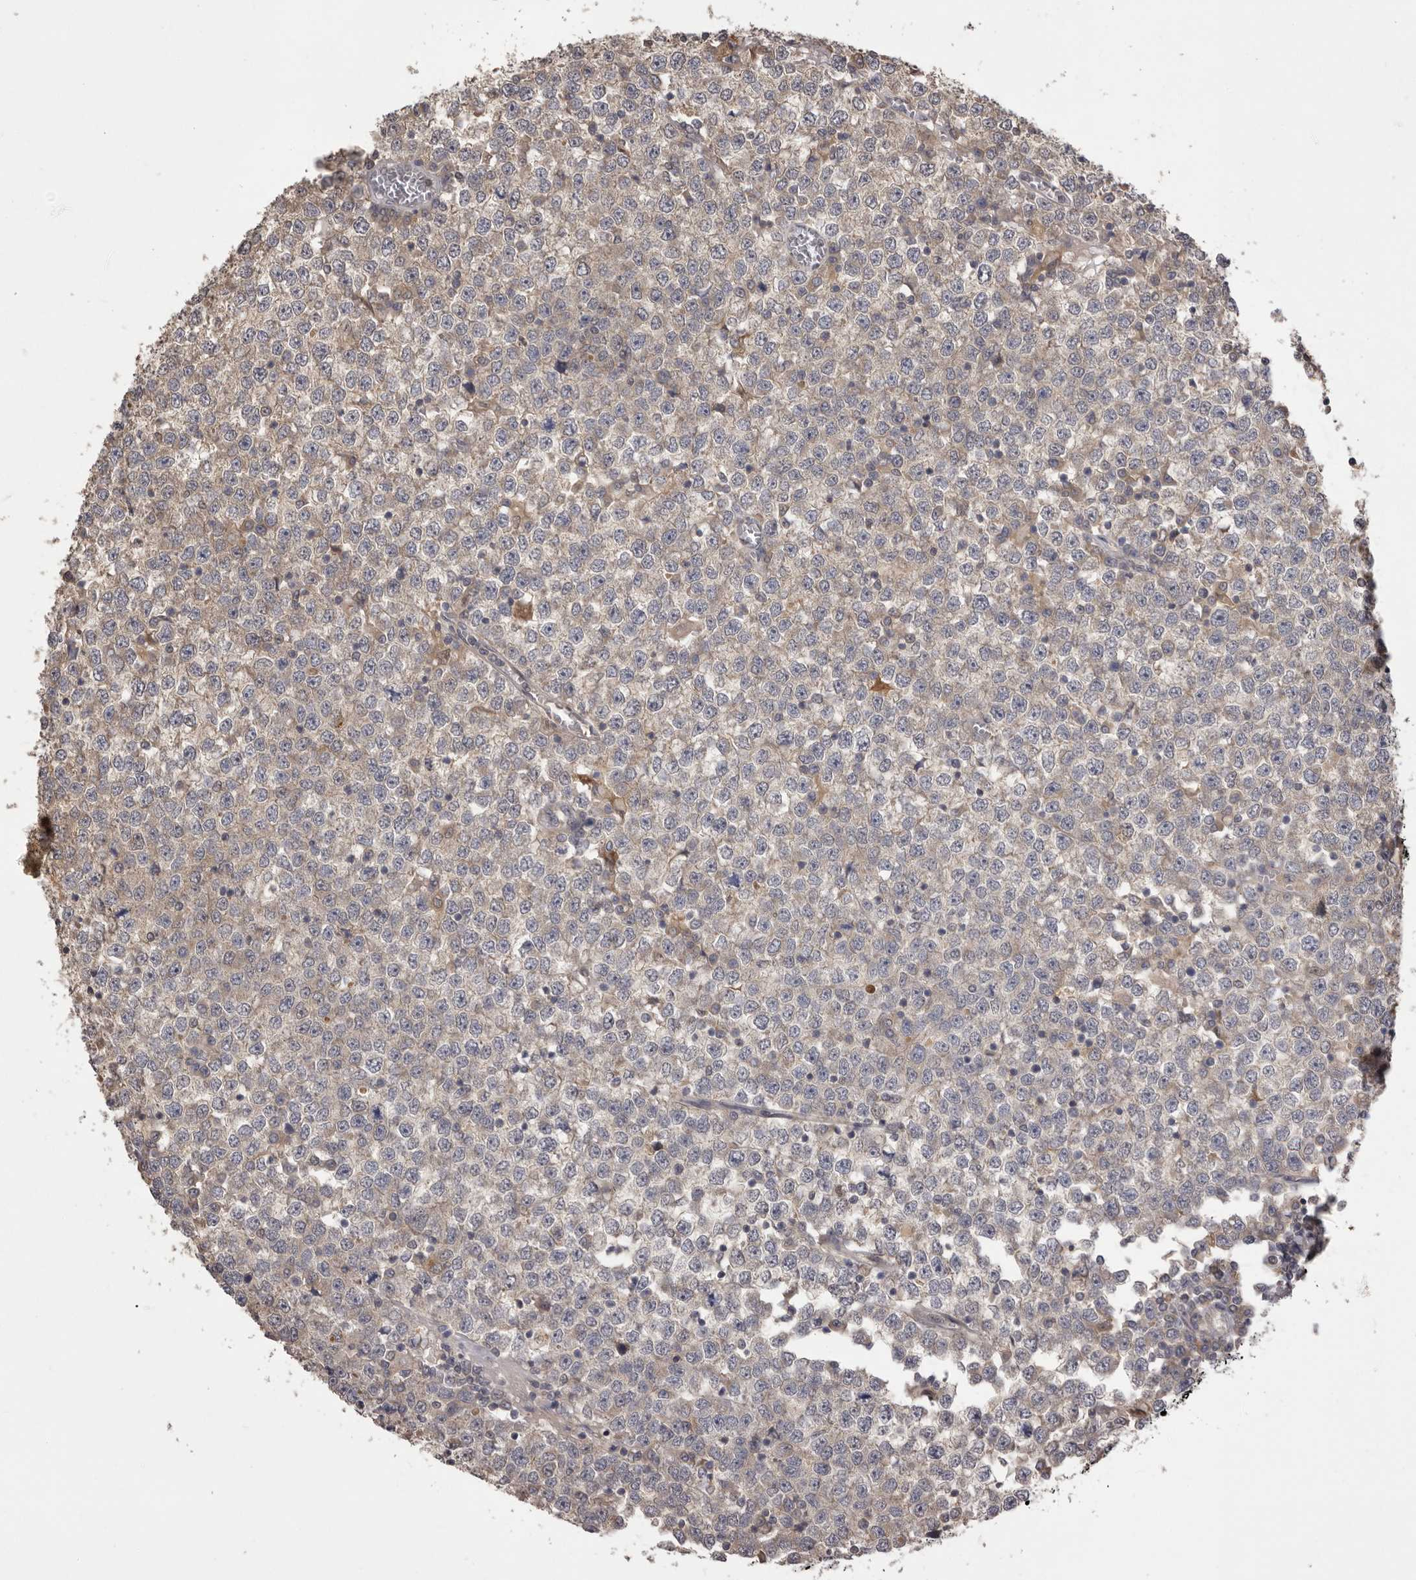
{"staining": {"intensity": "weak", "quantity": "<25%", "location": "cytoplasmic/membranous"}, "tissue": "testis cancer", "cell_type": "Tumor cells", "image_type": "cancer", "snomed": [{"axis": "morphology", "description": "Seminoma, NOS"}, {"axis": "topography", "description": "Testis"}], "caption": "High power microscopy micrograph of an immunohistochemistry photomicrograph of testis cancer, revealing no significant positivity in tumor cells.", "gene": "MDH1", "patient": {"sex": "male", "age": 65}}